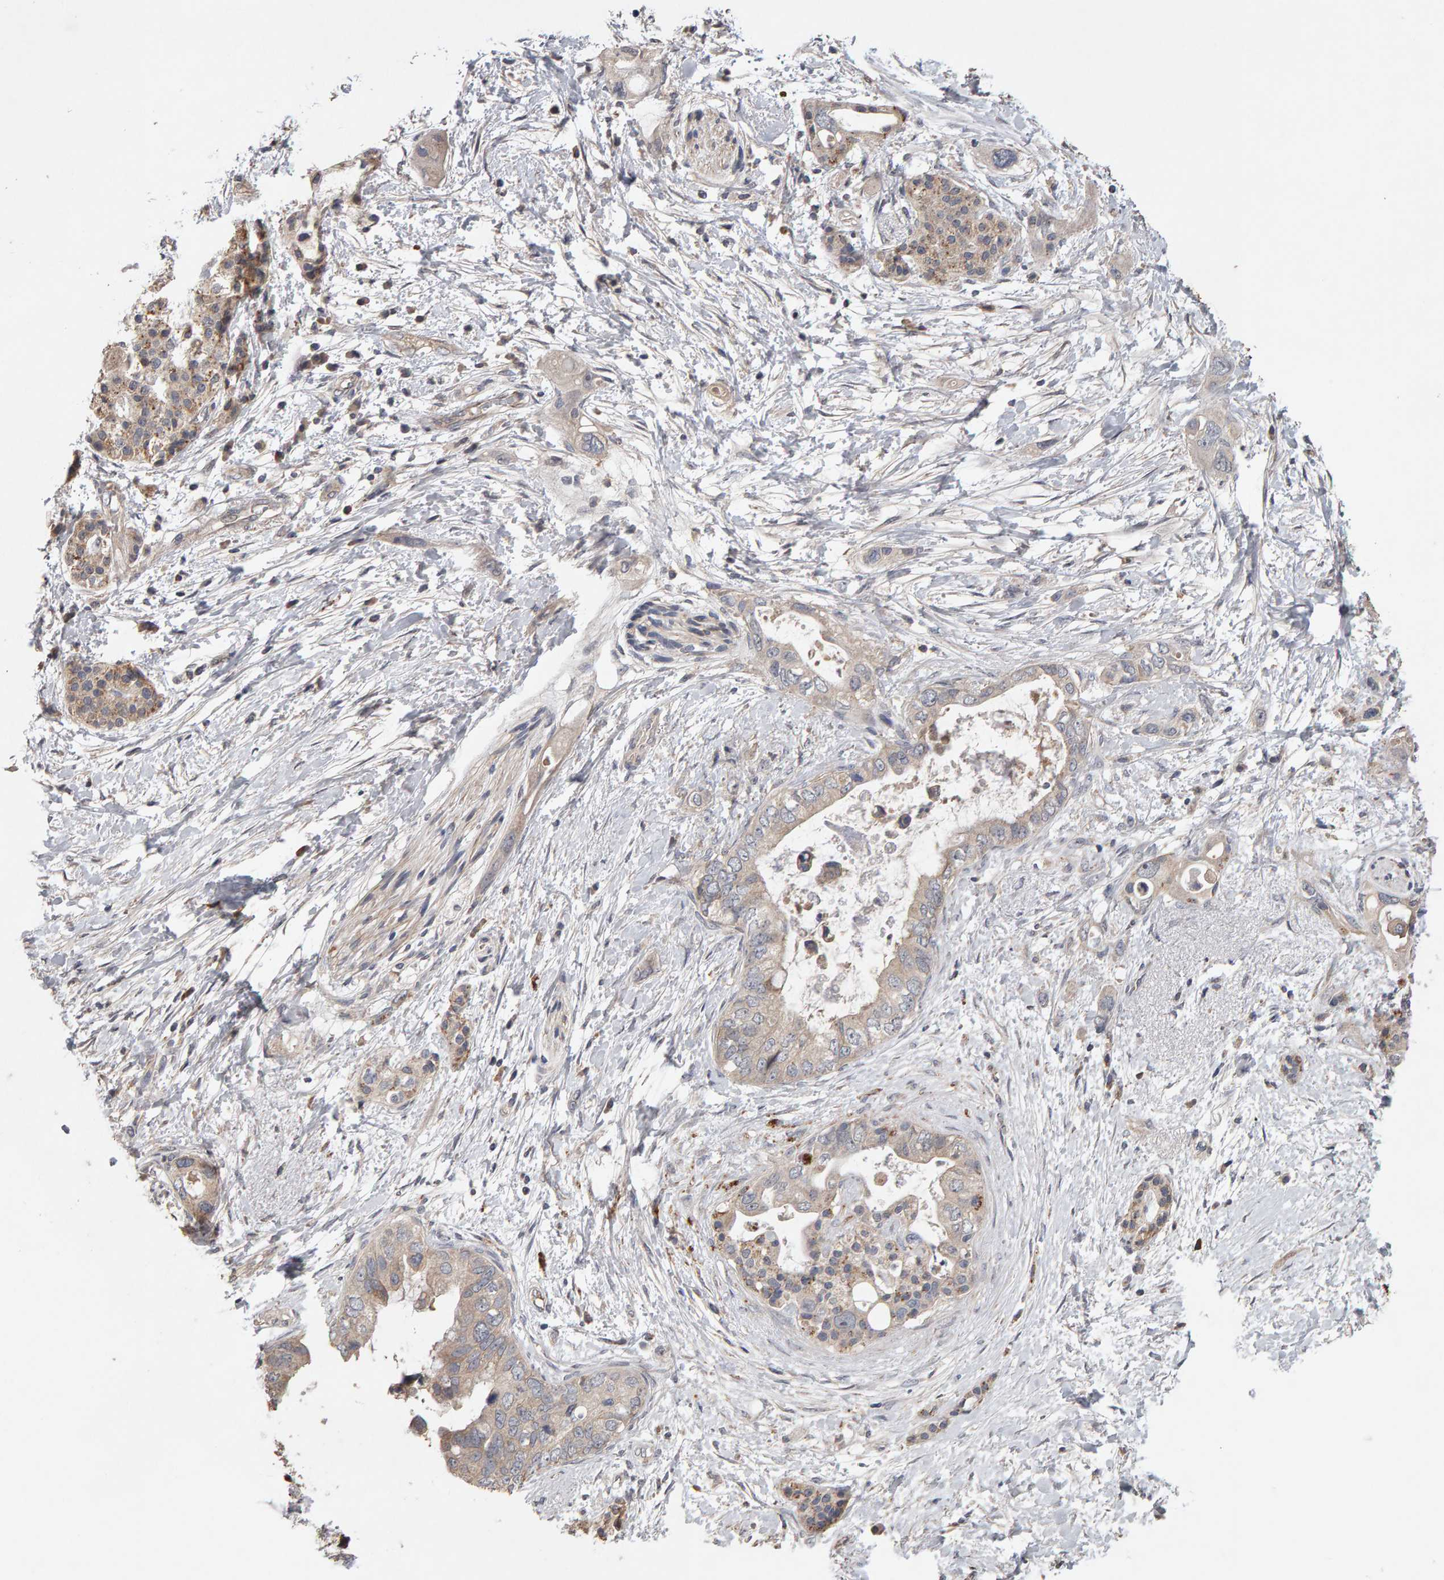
{"staining": {"intensity": "weak", "quantity": "25%-75%", "location": "cytoplasmic/membranous"}, "tissue": "pancreatic cancer", "cell_type": "Tumor cells", "image_type": "cancer", "snomed": [{"axis": "morphology", "description": "Adenocarcinoma, NOS"}, {"axis": "topography", "description": "Pancreas"}], "caption": "Immunohistochemical staining of pancreatic adenocarcinoma demonstrates weak cytoplasmic/membranous protein positivity in about 25%-75% of tumor cells.", "gene": "COASY", "patient": {"sex": "female", "age": 56}}